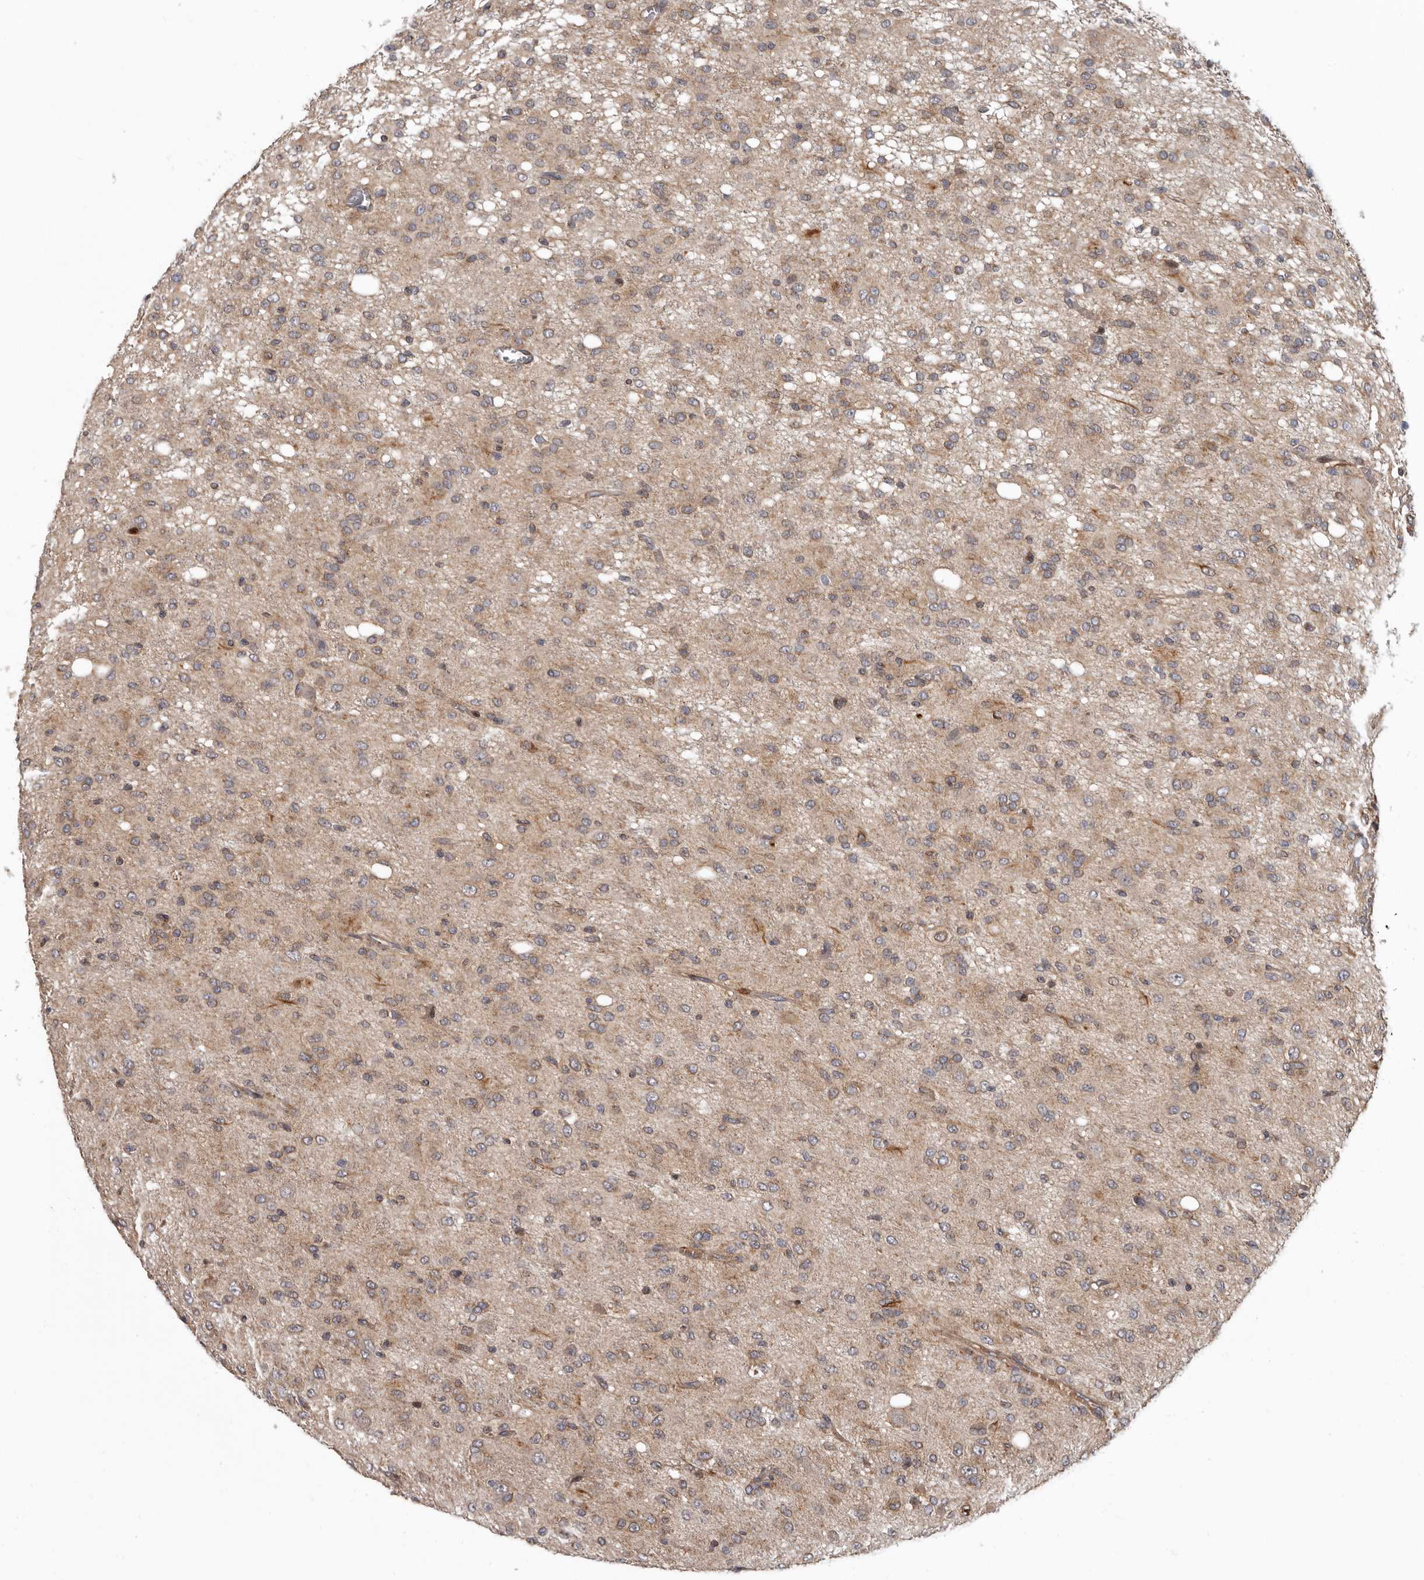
{"staining": {"intensity": "weak", "quantity": ">75%", "location": "cytoplasmic/membranous"}, "tissue": "glioma", "cell_type": "Tumor cells", "image_type": "cancer", "snomed": [{"axis": "morphology", "description": "Glioma, malignant, High grade"}, {"axis": "topography", "description": "Brain"}], "caption": "Immunohistochemical staining of human glioma displays weak cytoplasmic/membranous protein expression in about >75% of tumor cells.", "gene": "FGFR4", "patient": {"sex": "female", "age": 59}}